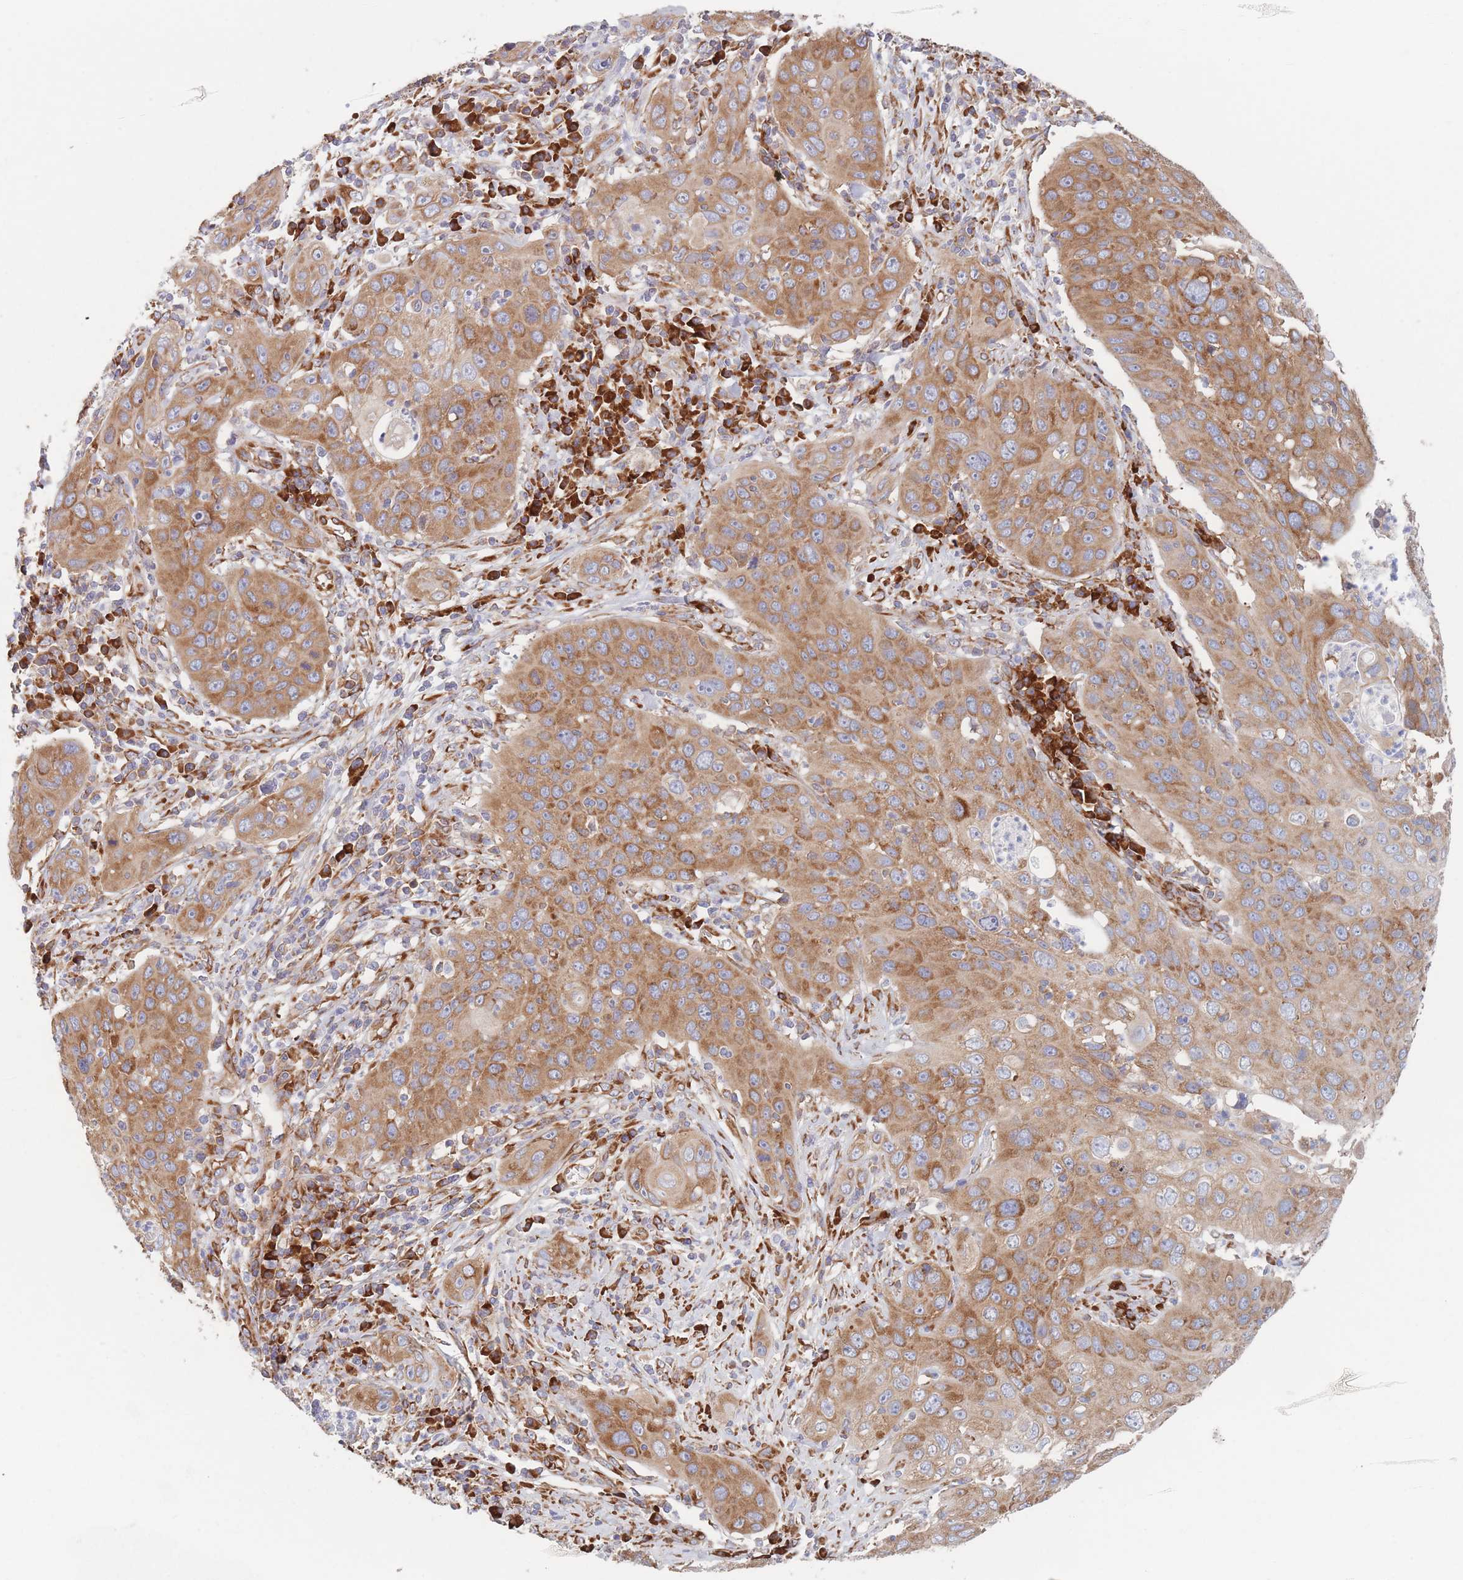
{"staining": {"intensity": "moderate", "quantity": ">75%", "location": "cytoplasmic/membranous"}, "tissue": "cervical cancer", "cell_type": "Tumor cells", "image_type": "cancer", "snomed": [{"axis": "morphology", "description": "Squamous cell carcinoma, NOS"}, {"axis": "topography", "description": "Cervix"}], "caption": "There is medium levels of moderate cytoplasmic/membranous staining in tumor cells of cervical cancer, as demonstrated by immunohistochemical staining (brown color).", "gene": "EEF1B2", "patient": {"sex": "female", "age": 36}}